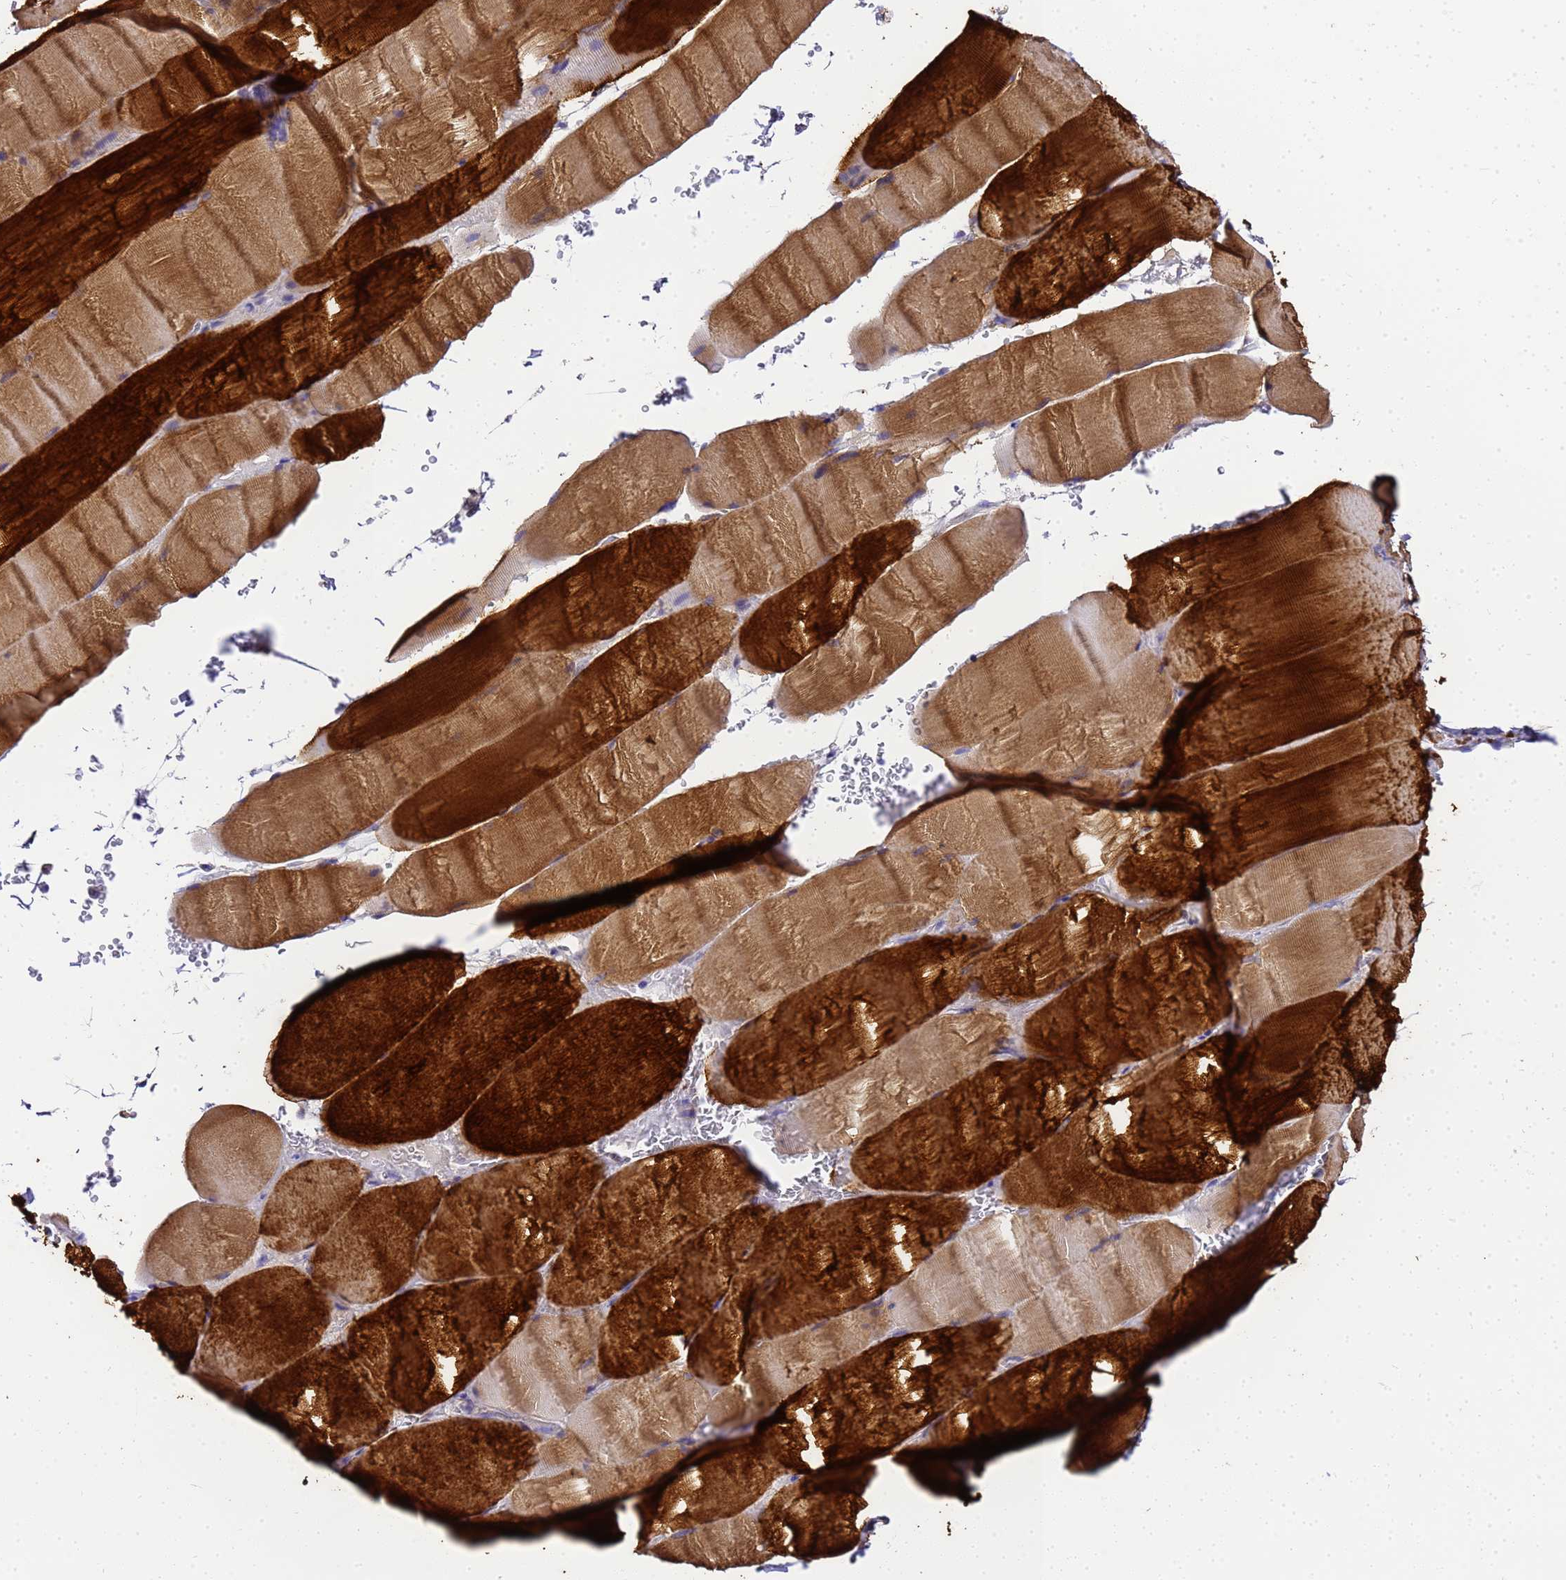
{"staining": {"intensity": "strong", "quantity": "25%-75%", "location": "cytoplasmic/membranous"}, "tissue": "skeletal muscle", "cell_type": "Myocytes", "image_type": "normal", "snomed": [{"axis": "morphology", "description": "Normal tissue, NOS"}, {"axis": "topography", "description": "Skeletal muscle"}, {"axis": "topography", "description": "Head-Neck"}], "caption": "Immunohistochemical staining of normal human skeletal muscle shows 25%-75% levels of strong cytoplasmic/membranous protein expression in about 25%-75% of myocytes. The protein is shown in brown color, while the nuclei are stained blue.", "gene": "HSPB6", "patient": {"sex": "male", "age": 66}}